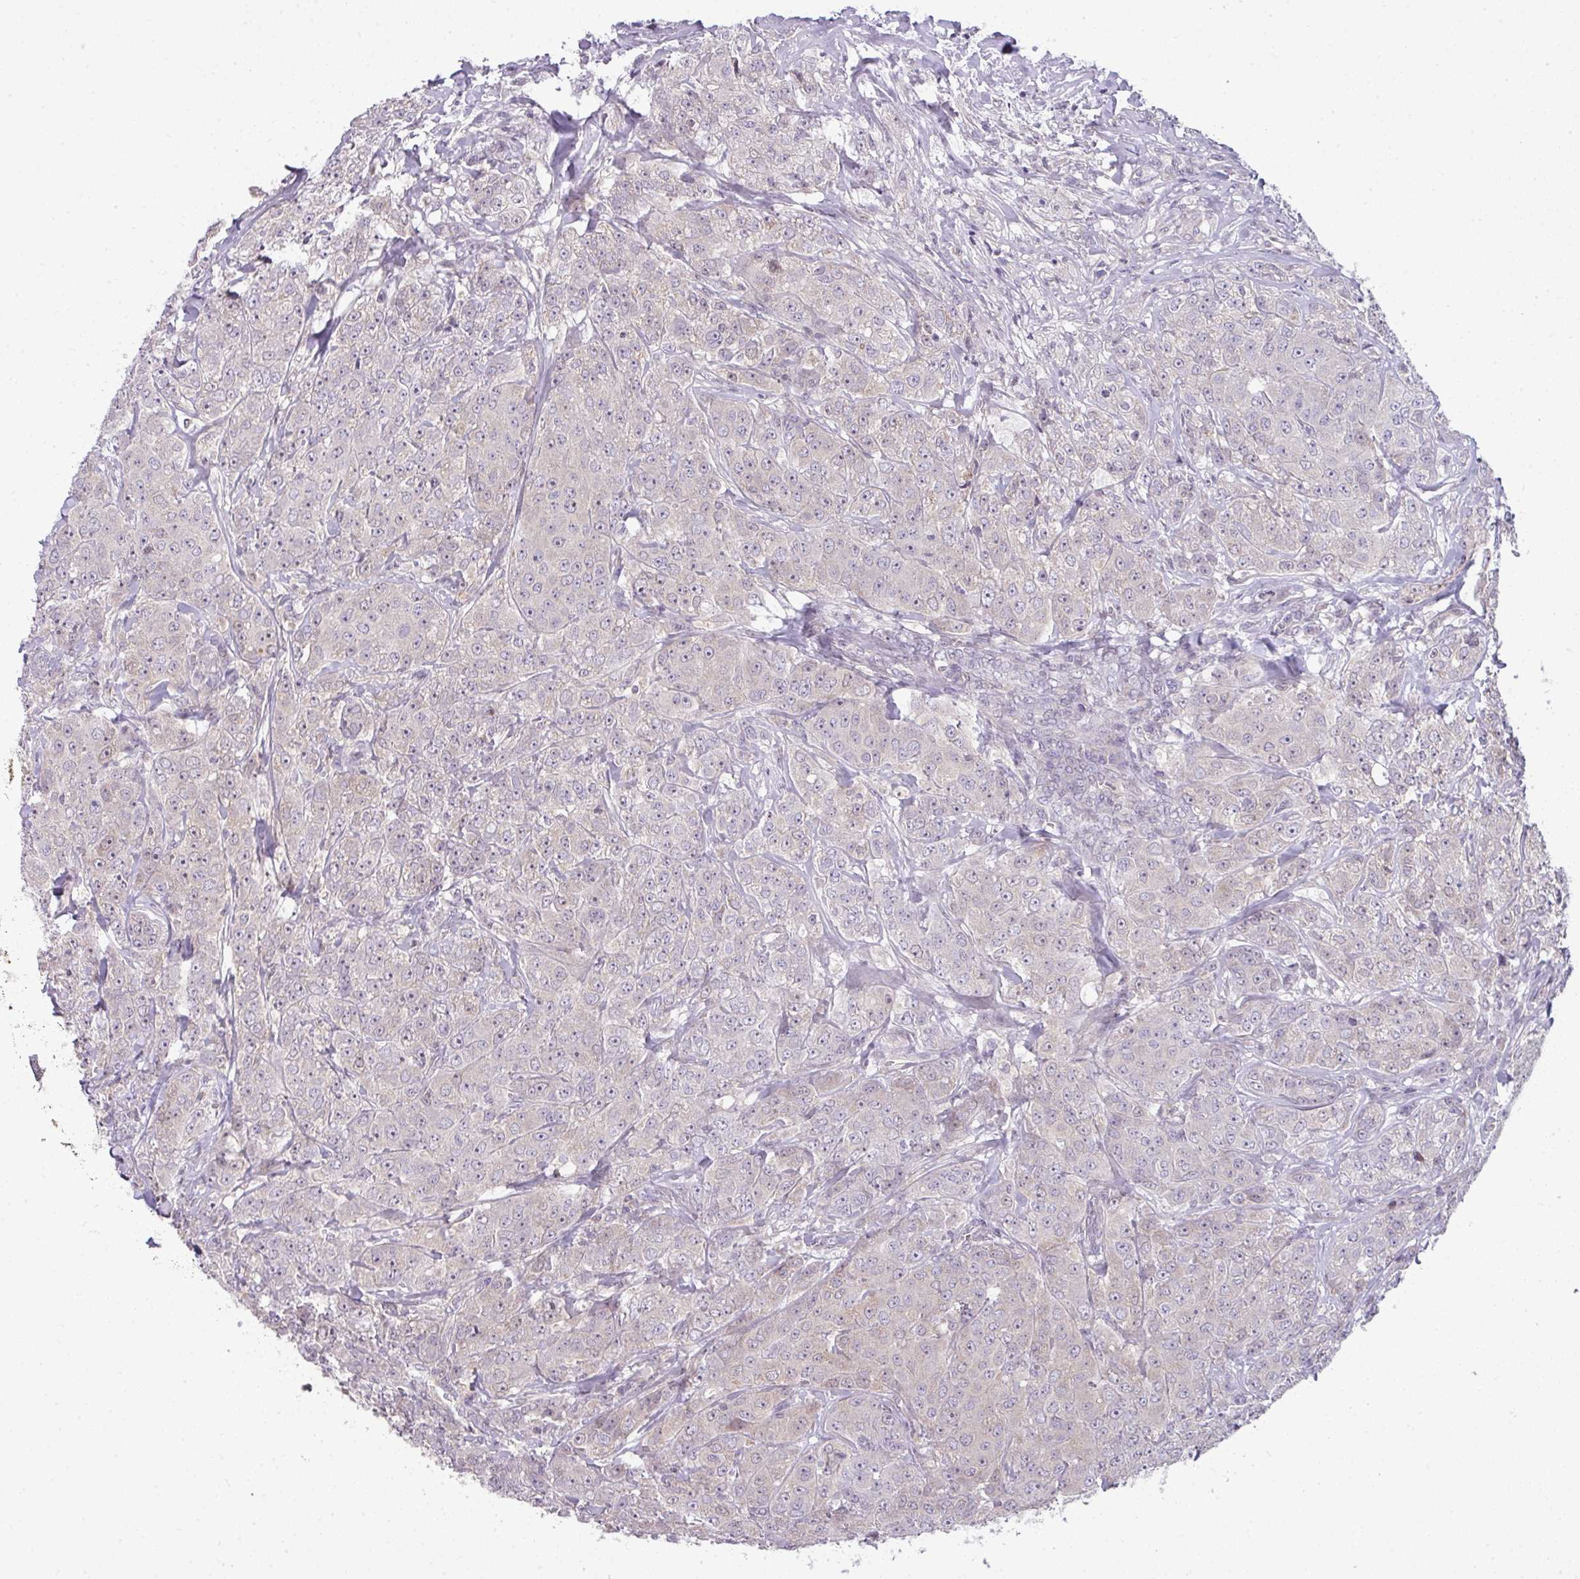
{"staining": {"intensity": "weak", "quantity": "<25%", "location": "cytoplasmic/membranous"}, "tissue": "breast cancer", "cell_type": "Tumor cells", "image_type": "cancer", "snomed": [{"axis": "morphology", "description": "Duct carcinoma"}, {"axis": "topography", "description": "Breast"}], "caption": "There is no significant expression in tumor cells of breast invasive ductal carcinoma.", "gene": "STAT5A", "patient": {"sex": "female", "age": 43}}